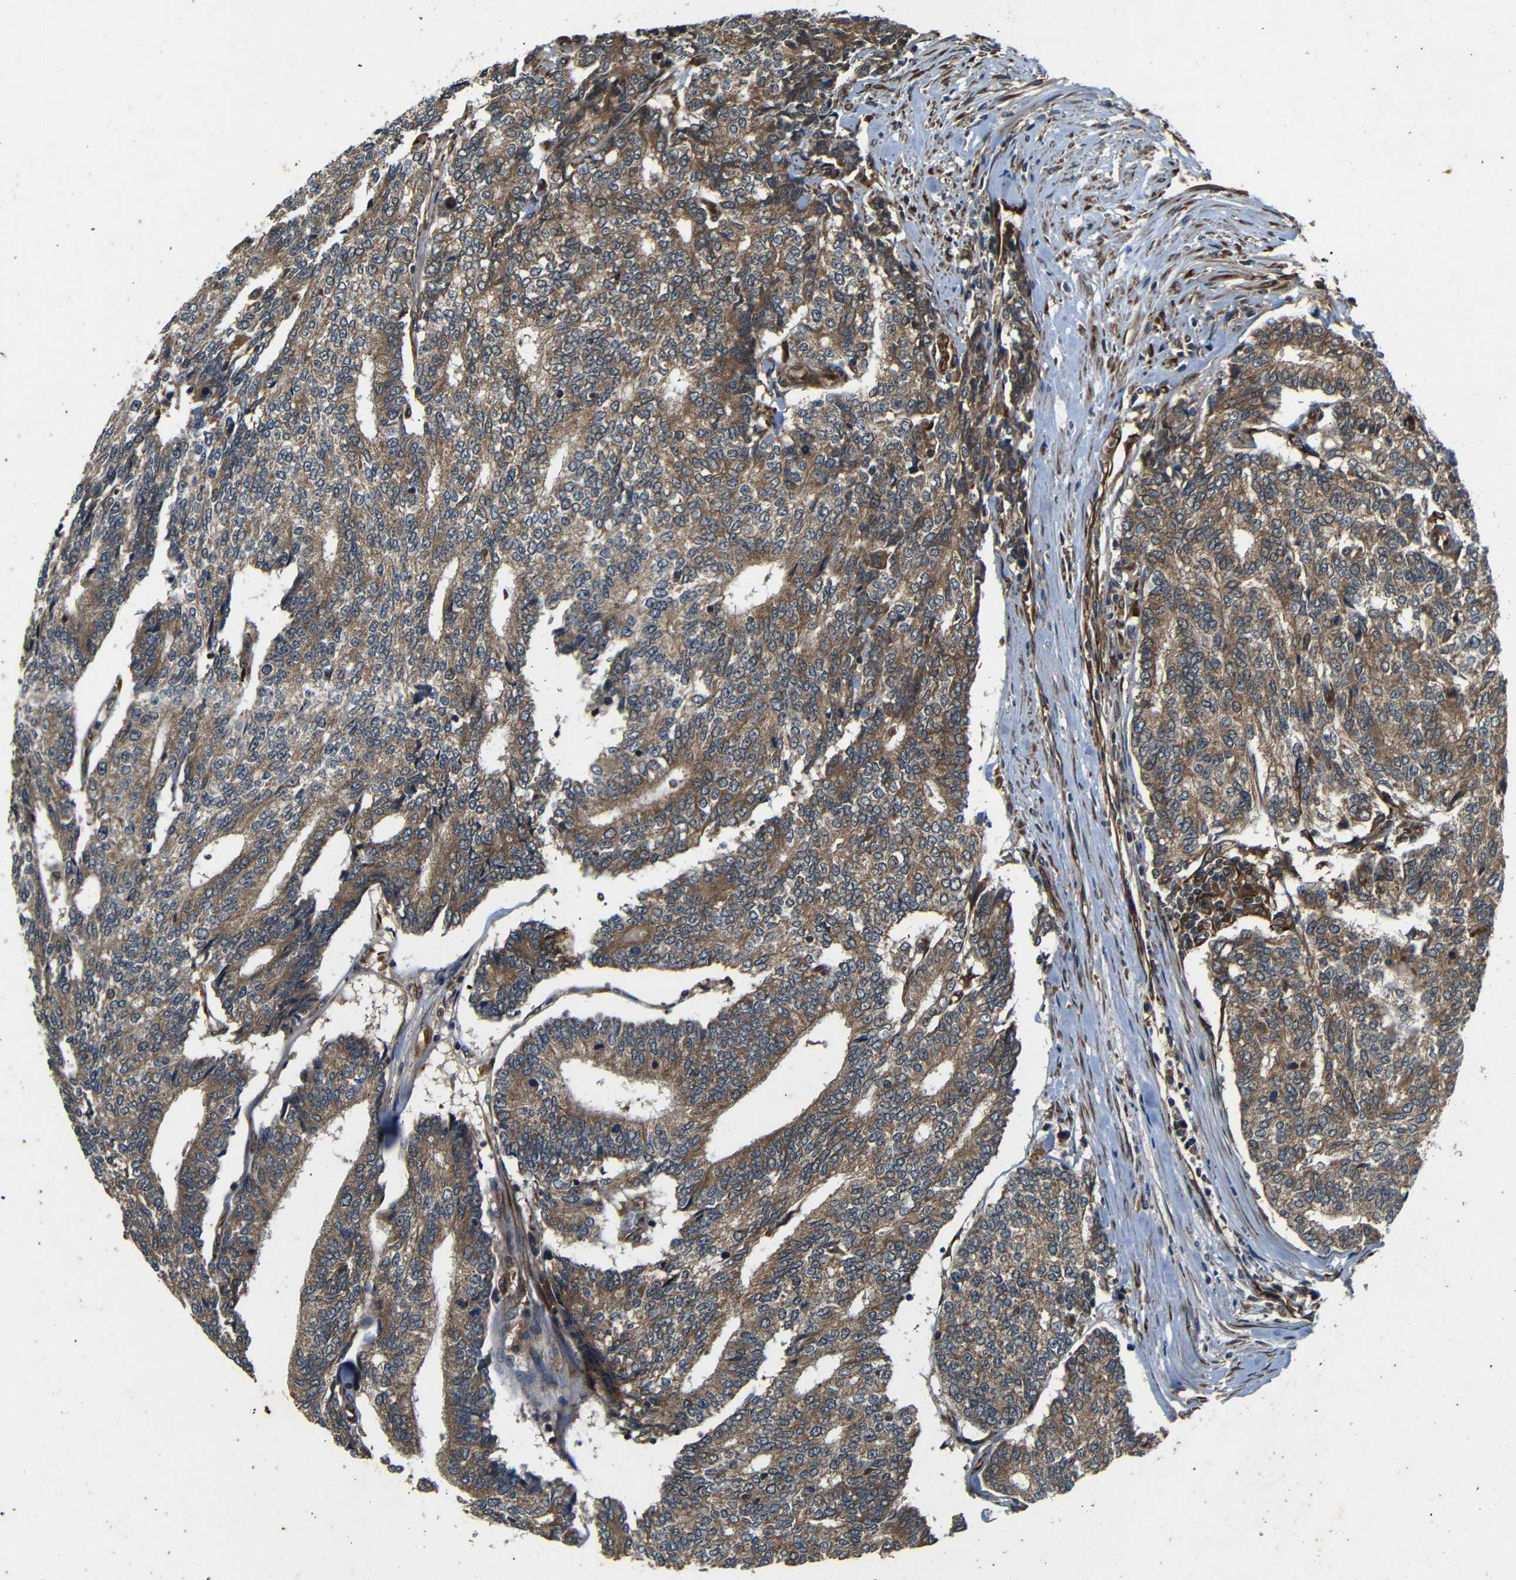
{"staining": {"intensity": "moderate", "quantity": ">75%", "location": "cytoplasmic/membranous"}, "tissue": "prostate cancer", "cell_type": "Tumor cells", "image_type": "cancer", "snomed": [{"axis": "morphology", "description": "Normal tissue, NOS"}, {"axis": "morphology", "description": "Adenocarcinoma, High grade"}, {"axis": "topography", "description": "Prostate"}, {"axis": "topography", "description": "Seminal veicle"}], "caption": "Human prostate cancer (adenocarcinoma (high-grade)) stained with a brown dye shows moderate cytoplasmic/membranous positive staining in about >75% of tumor cells.", "gene": "TRPC1", "patient": {"sex": "male", "age": 55}}